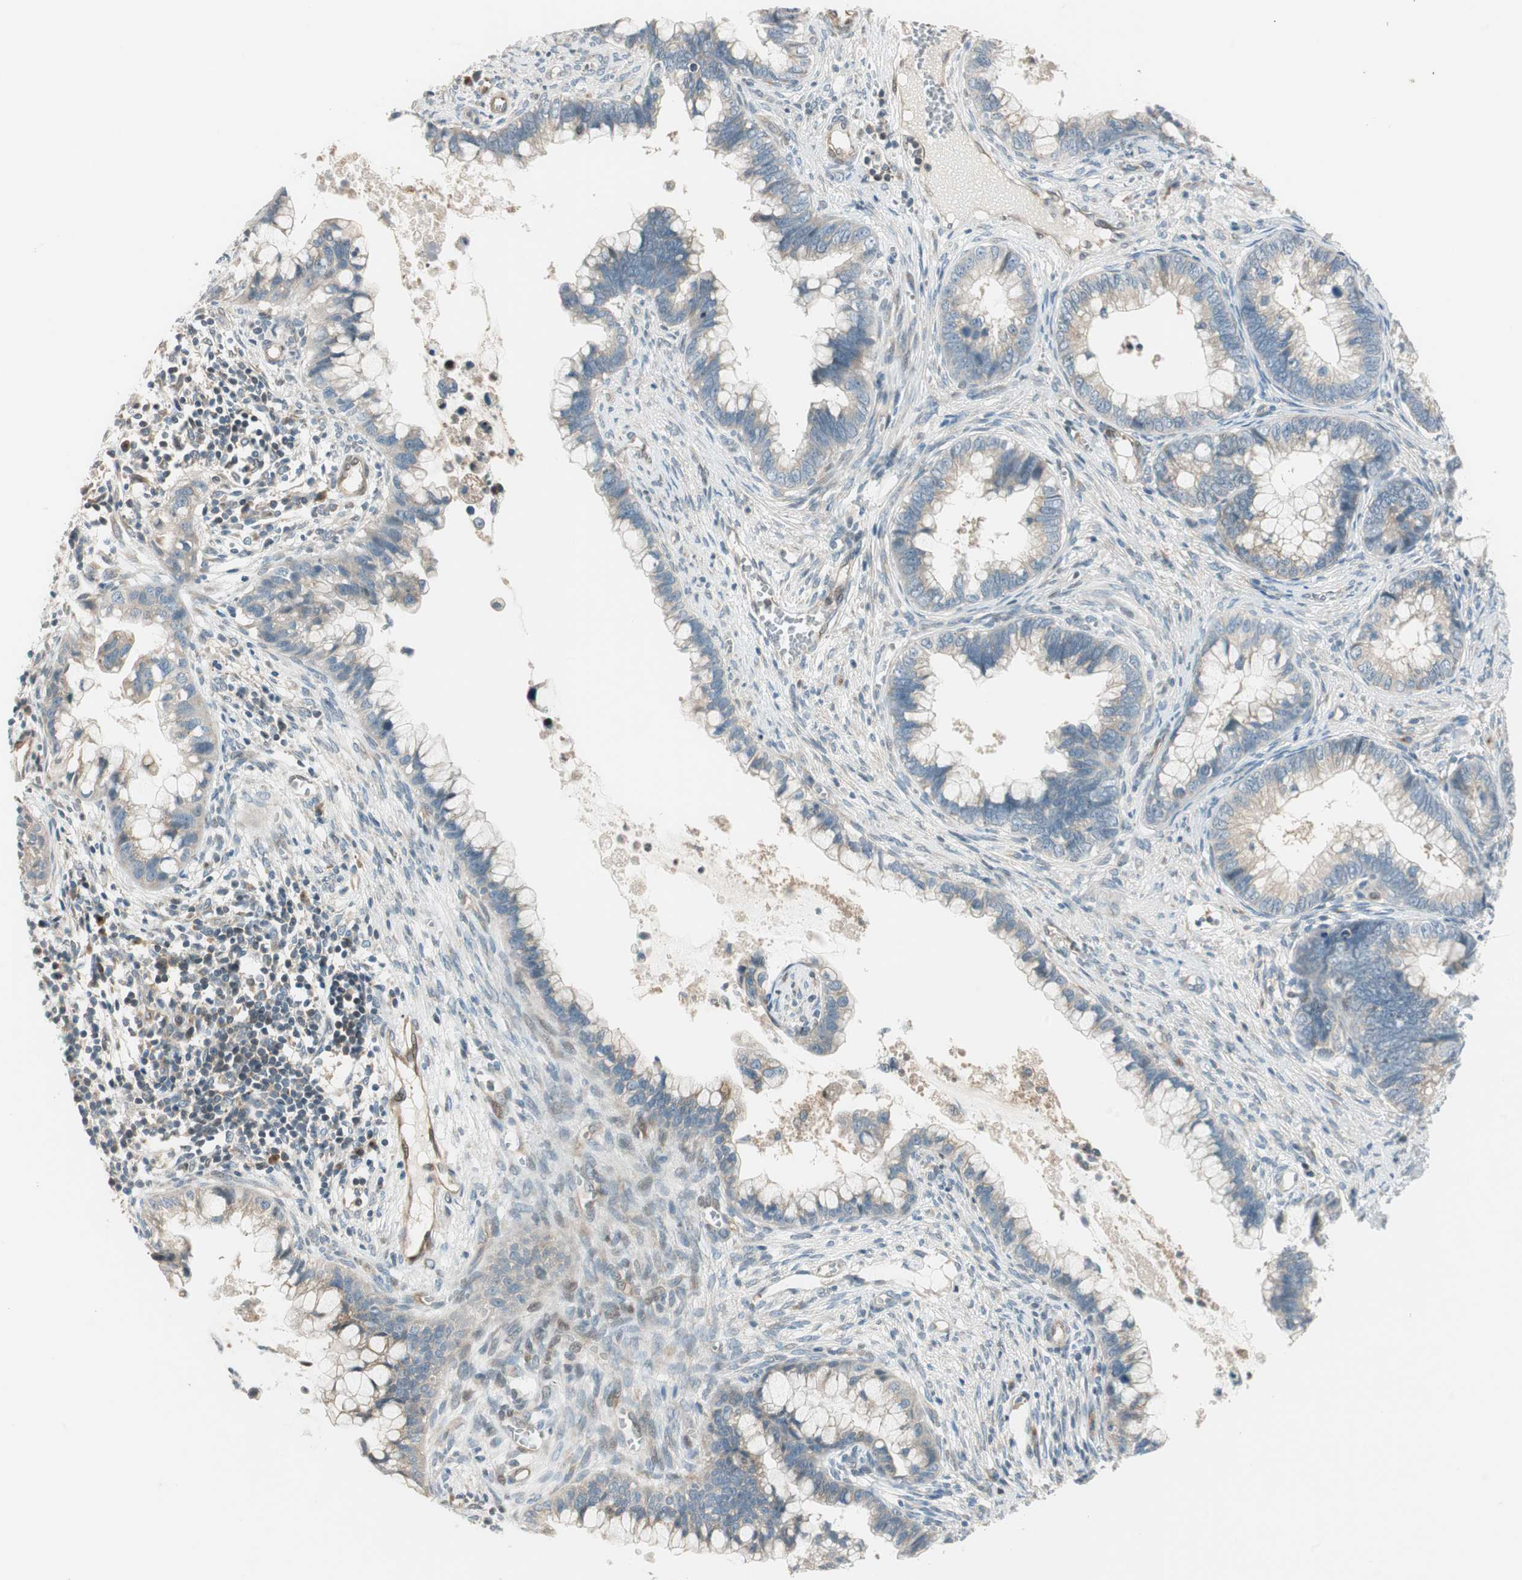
{"staining": {"intensity": "weak", "quantity": "25%-75%", "location": "cytoplasmic/membranous"}, "tissue": "cervical cancer", "cell_type": "Tumor cells", "image_type": "cancer", "snomed": [{"axis": "morphology", "description": "Adenocarcinoma, NOS"}, {"axis": "topography", "description": "Cervix"}], "caption": "Cervical cancer (adenocarcinoma) stained with immunohistochemistry (IHC) displays weak cytoplasmic/membranous positivity in approximately 25%-75% of tumor cells.", "gene": "CGRRF1", "patient": {"sex": "female", "age": 44}}